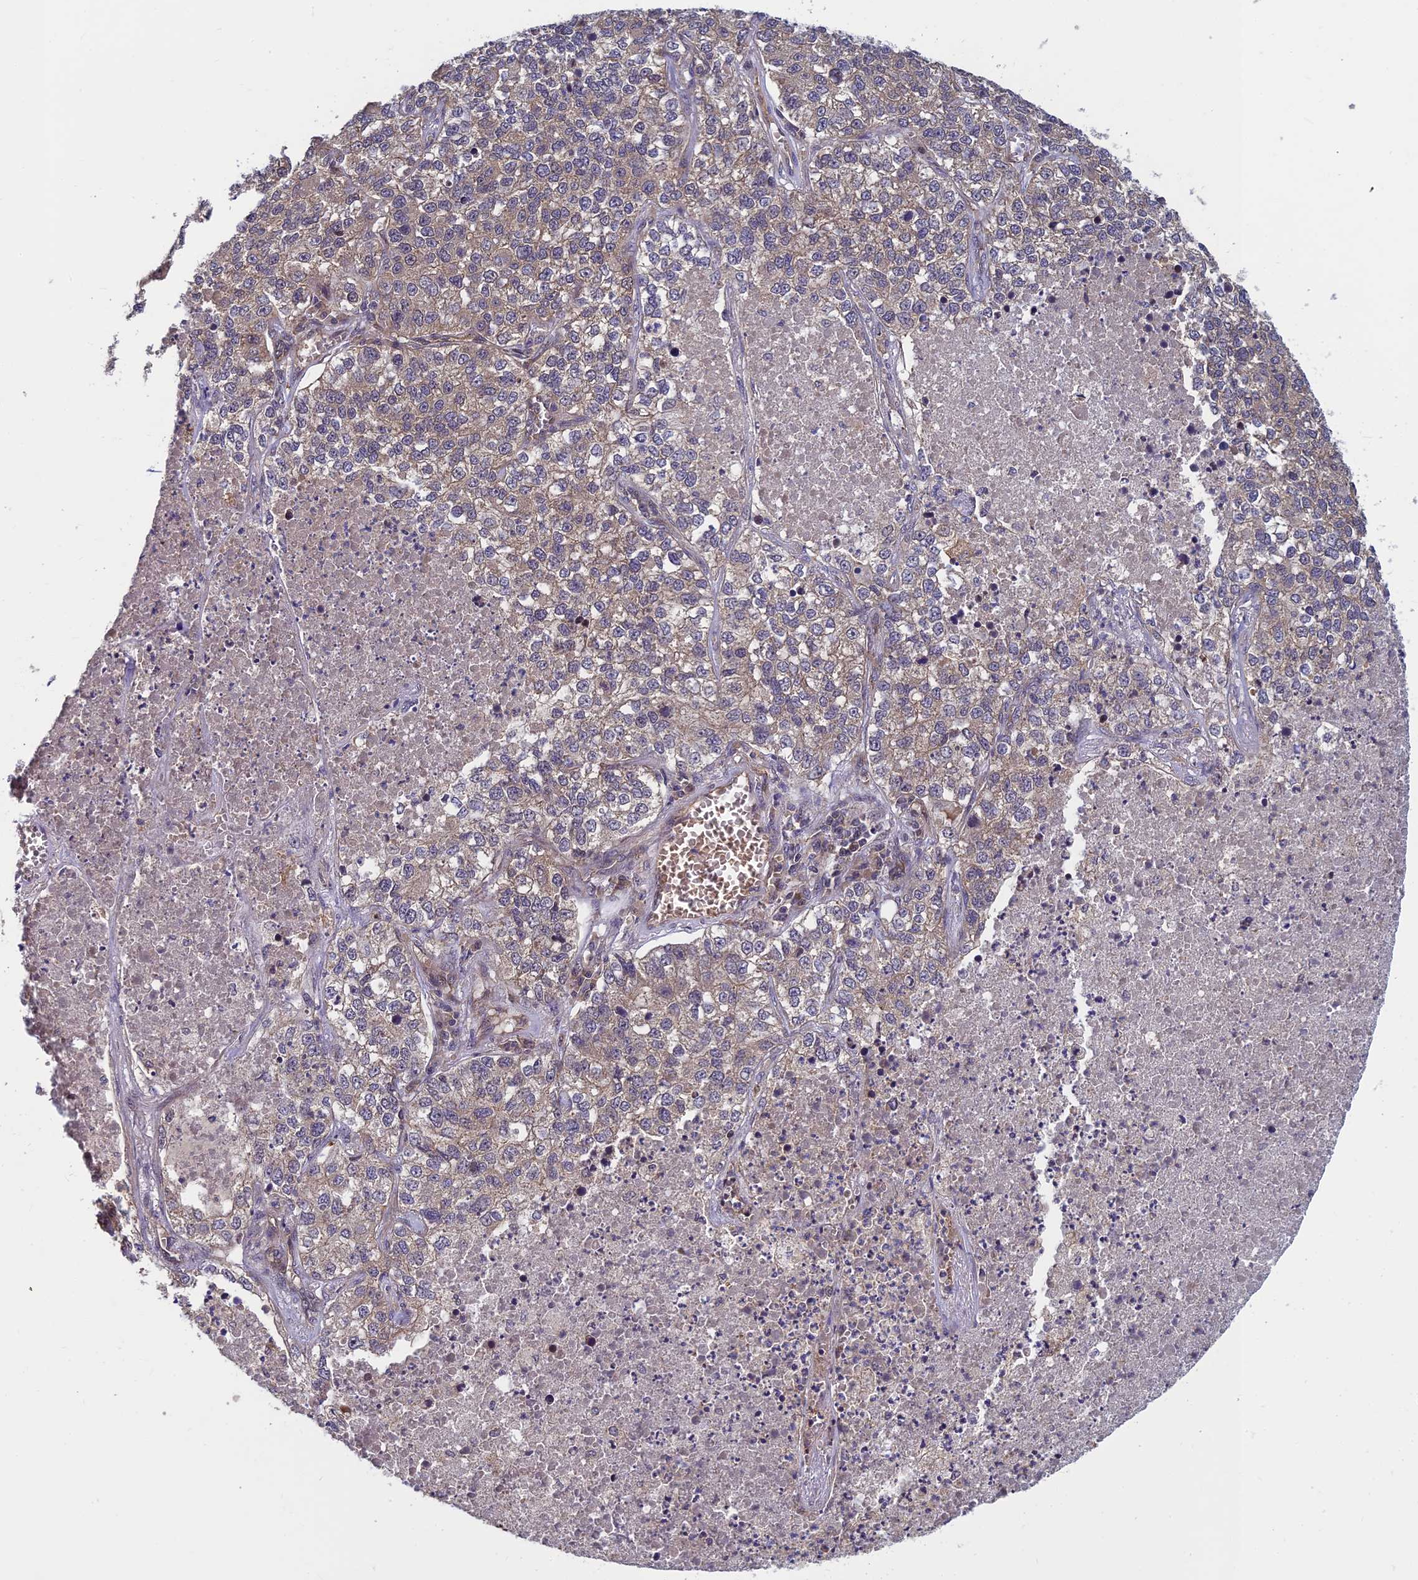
{"staining": {"intensity": "weak", "quantity": "<25%", "location": "cytoplasmic/membranous"}, "tissue": "lung cancer", "cell_type": "Tumor cells", "image_type": "cancer", "snomed": [{"axis": "morphology", "description": "Adenocarcinoma, NOS"}, {"axis": "topography", "description": "Lung"}], "caption": "This is a micrograph of immunohistochemistry (IHC) staining of lung cancer, which shows no positivity in tumor cells.", "gene": "PIKFYVE", "patient": {"sex": "male", "age": 49}}